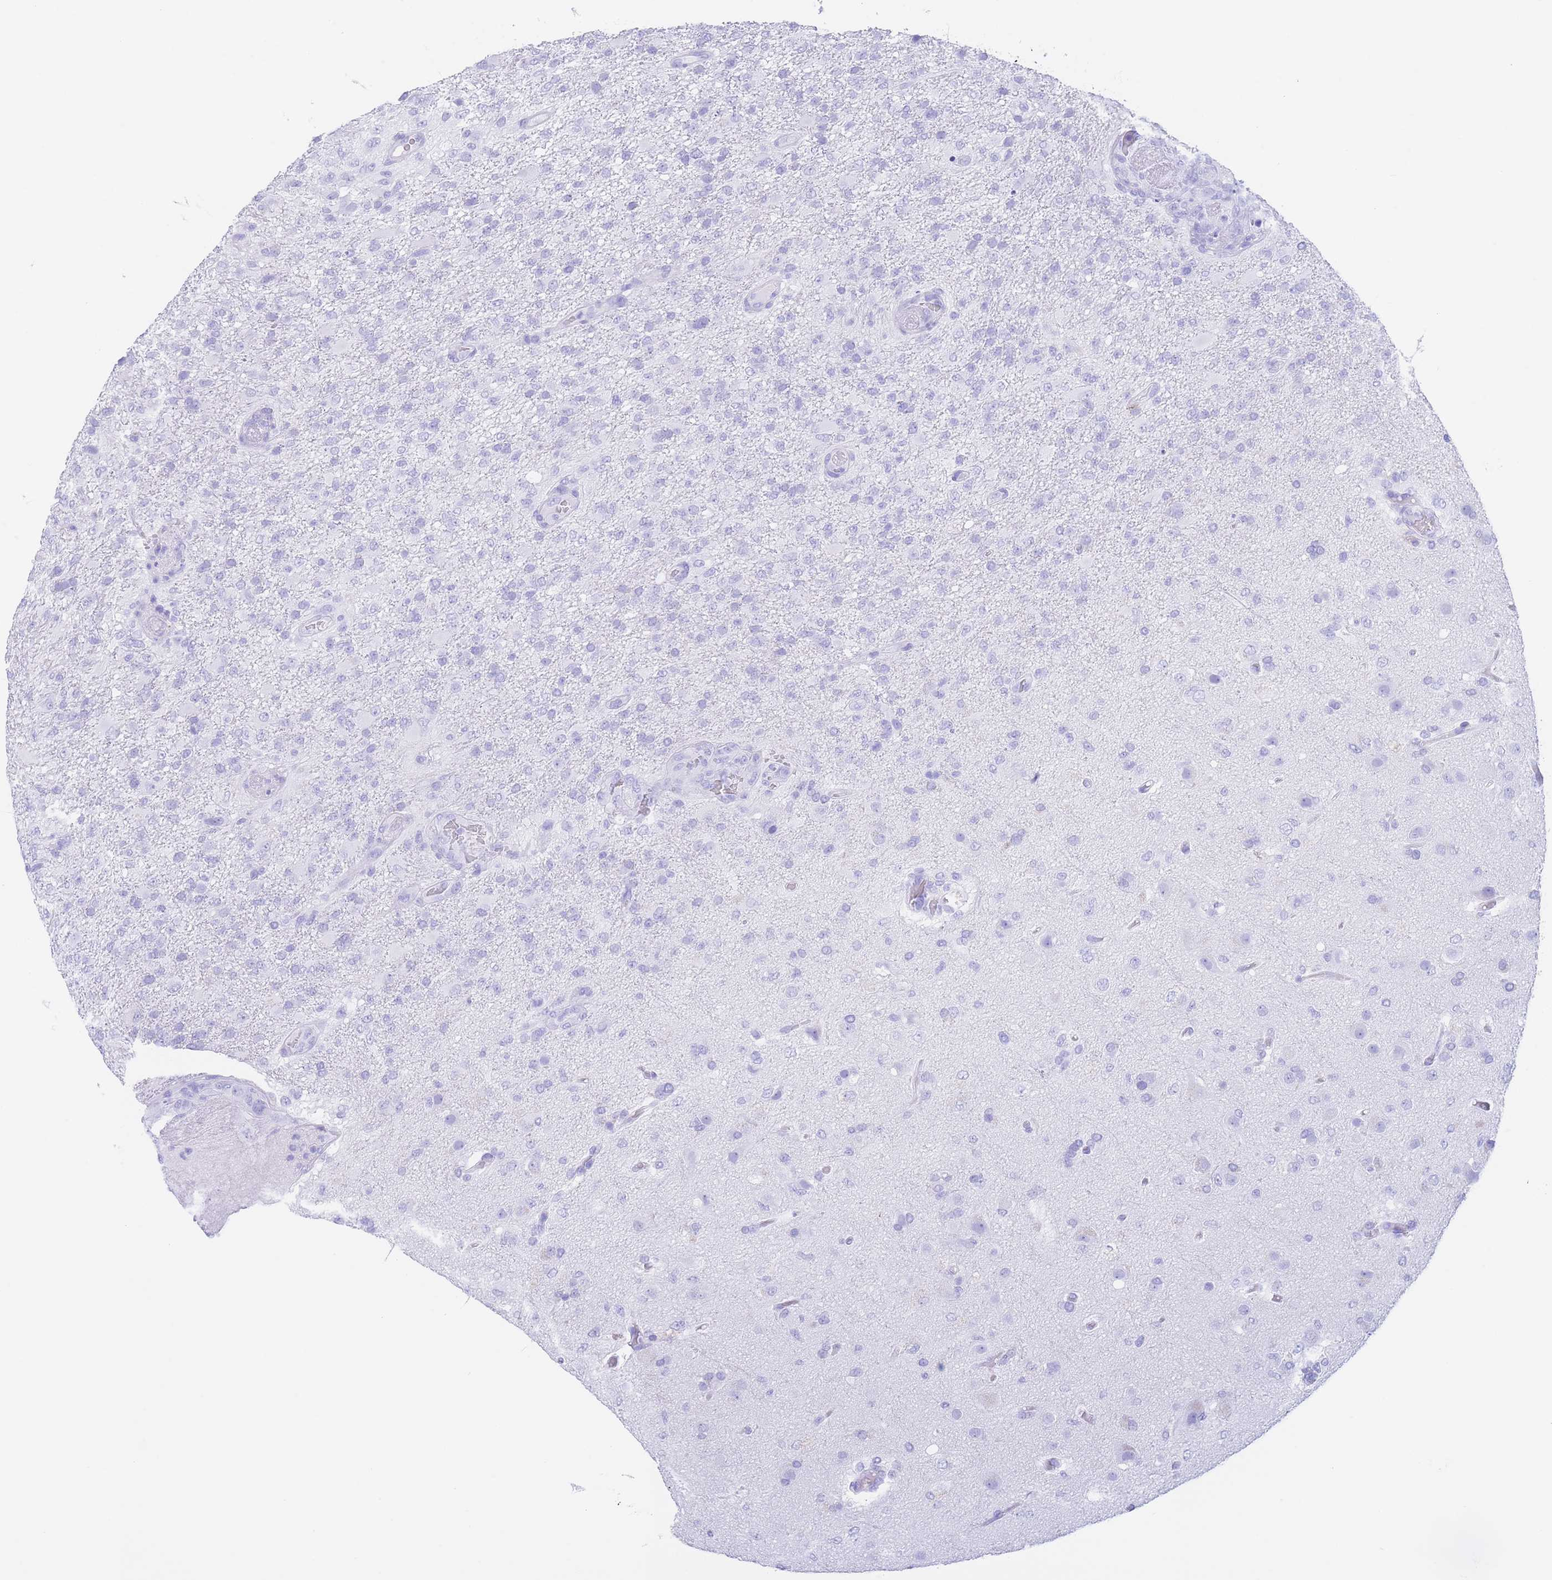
{"staining": {"intensity": "negative", "quantity": "none", "location": "none"}, "tissue": "glioma", "cell_type": "Tumor cells", "image_type": "cancer", "snomed": [{"axis": "morphology", "description": "Glioma, malignant, High grade"}, {"axis": "topography", "description": "Brain"}], "caption": "High power microscopy histopathology image of an immunohistochemistry histopathology image of high-grade glioma (malignant), revealing no significant expression in tumor cells.", "gene": "SLCO1B3", "patient": {"sex": "female", "age": 74}}